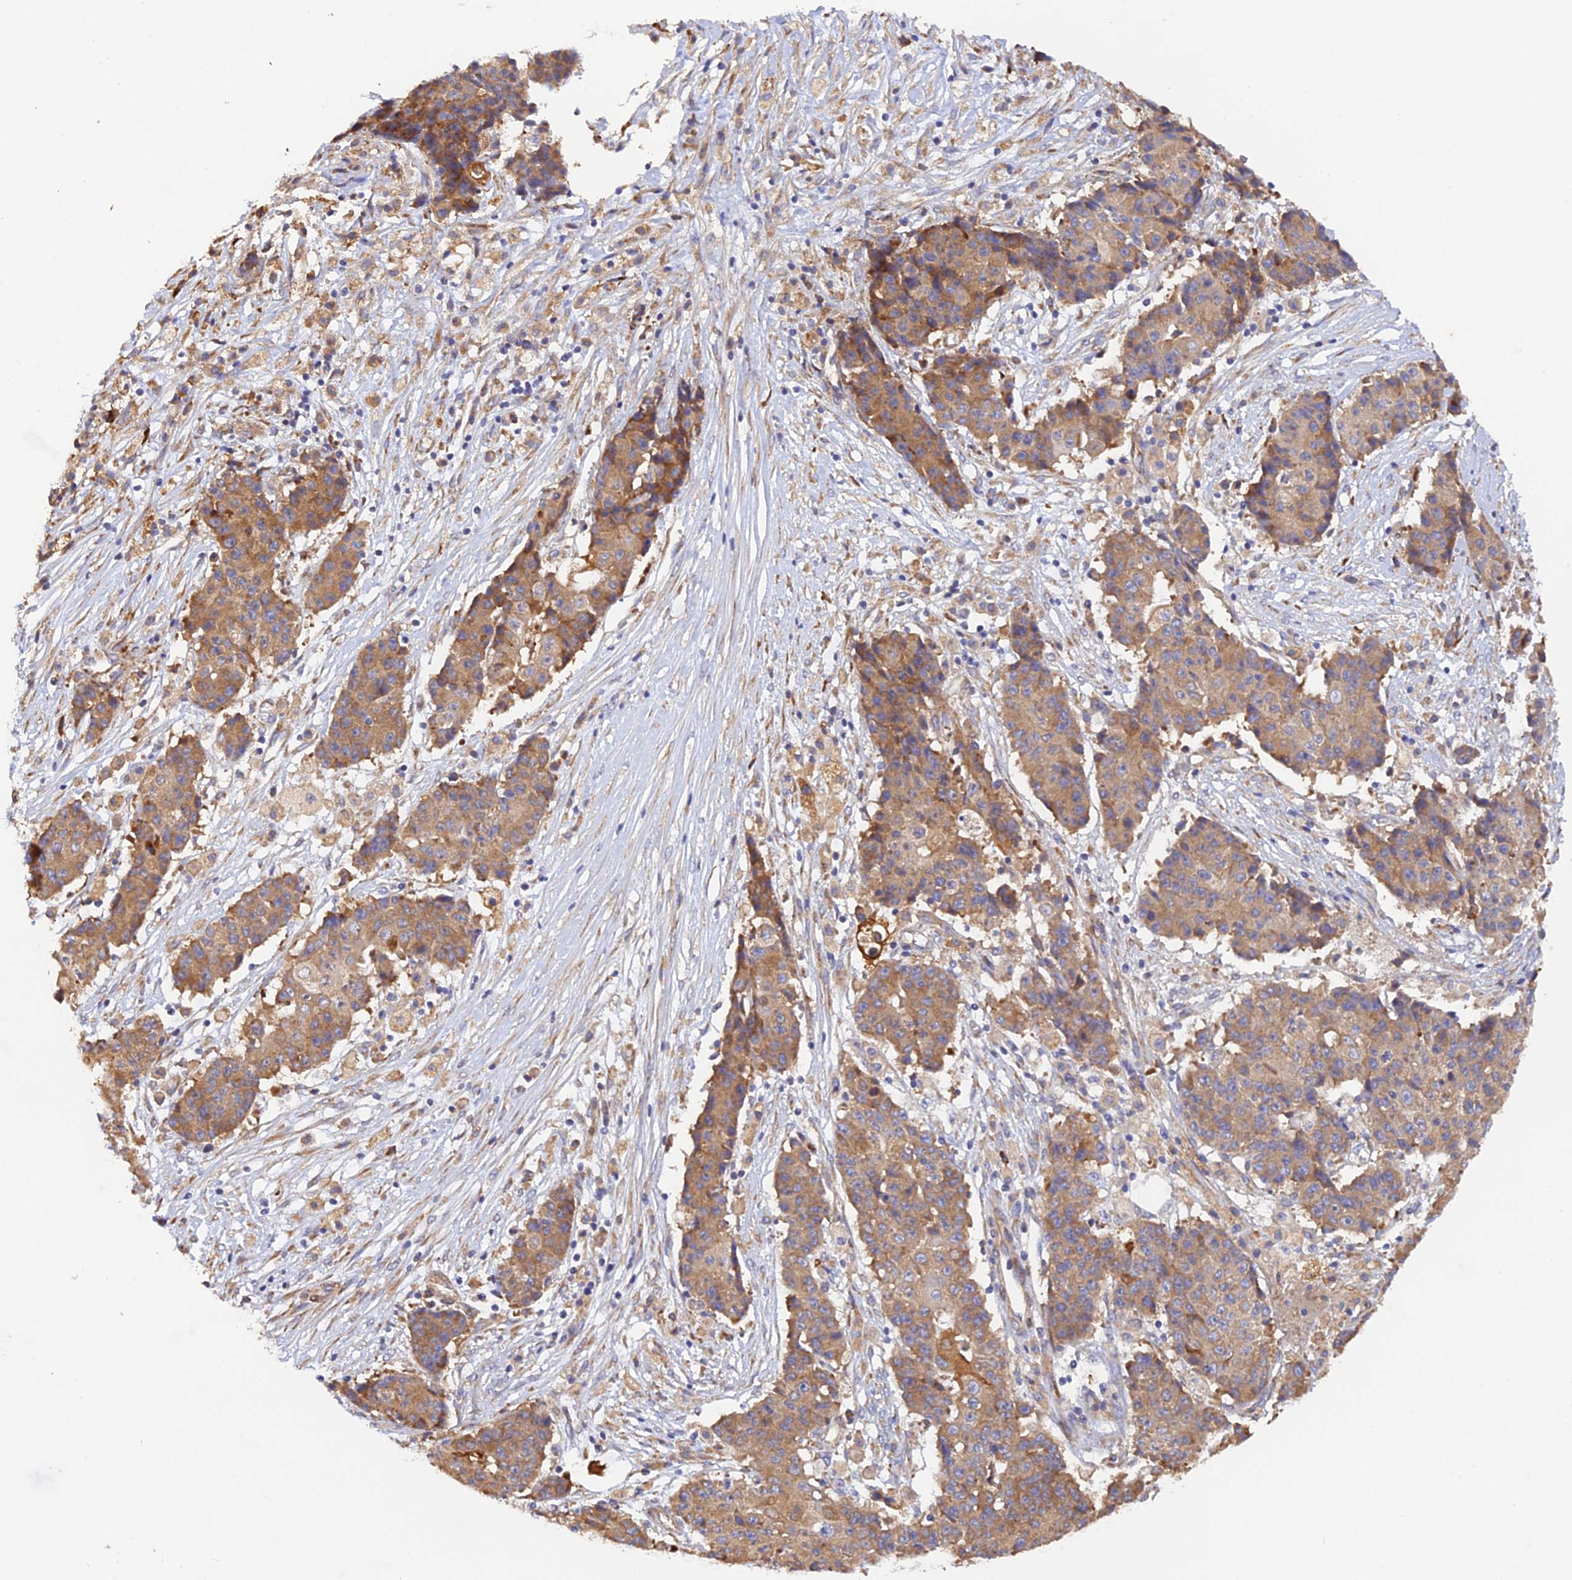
{"staining": {"intensity": "moderate", "quantity": ">75%", "location": "cytoplasmic/membranous"}, "tissue": "ovarian cancer", "cell_type": "Tumor cells", "image_type": "cancer", "snomed": [{"axis": "morphology", "description": "Carcinoma, endometroid"}, {"axis": "topography", "description": "Ovary"}], "caption": "Immunohistochemical staining of ovarian cancer (endometroid carcinoma) exhibits medium levels of moderate cytoplasmic/membranous staining in about >75% of tumor cells. (Stains: DAB (3,3'-diaminobenzidine) in brown, nuclei in blue, Microscopy: brightfield microscopy at high magnification).", "gene": "RPL5", "patient": {"sex": "female", "age": 42}}